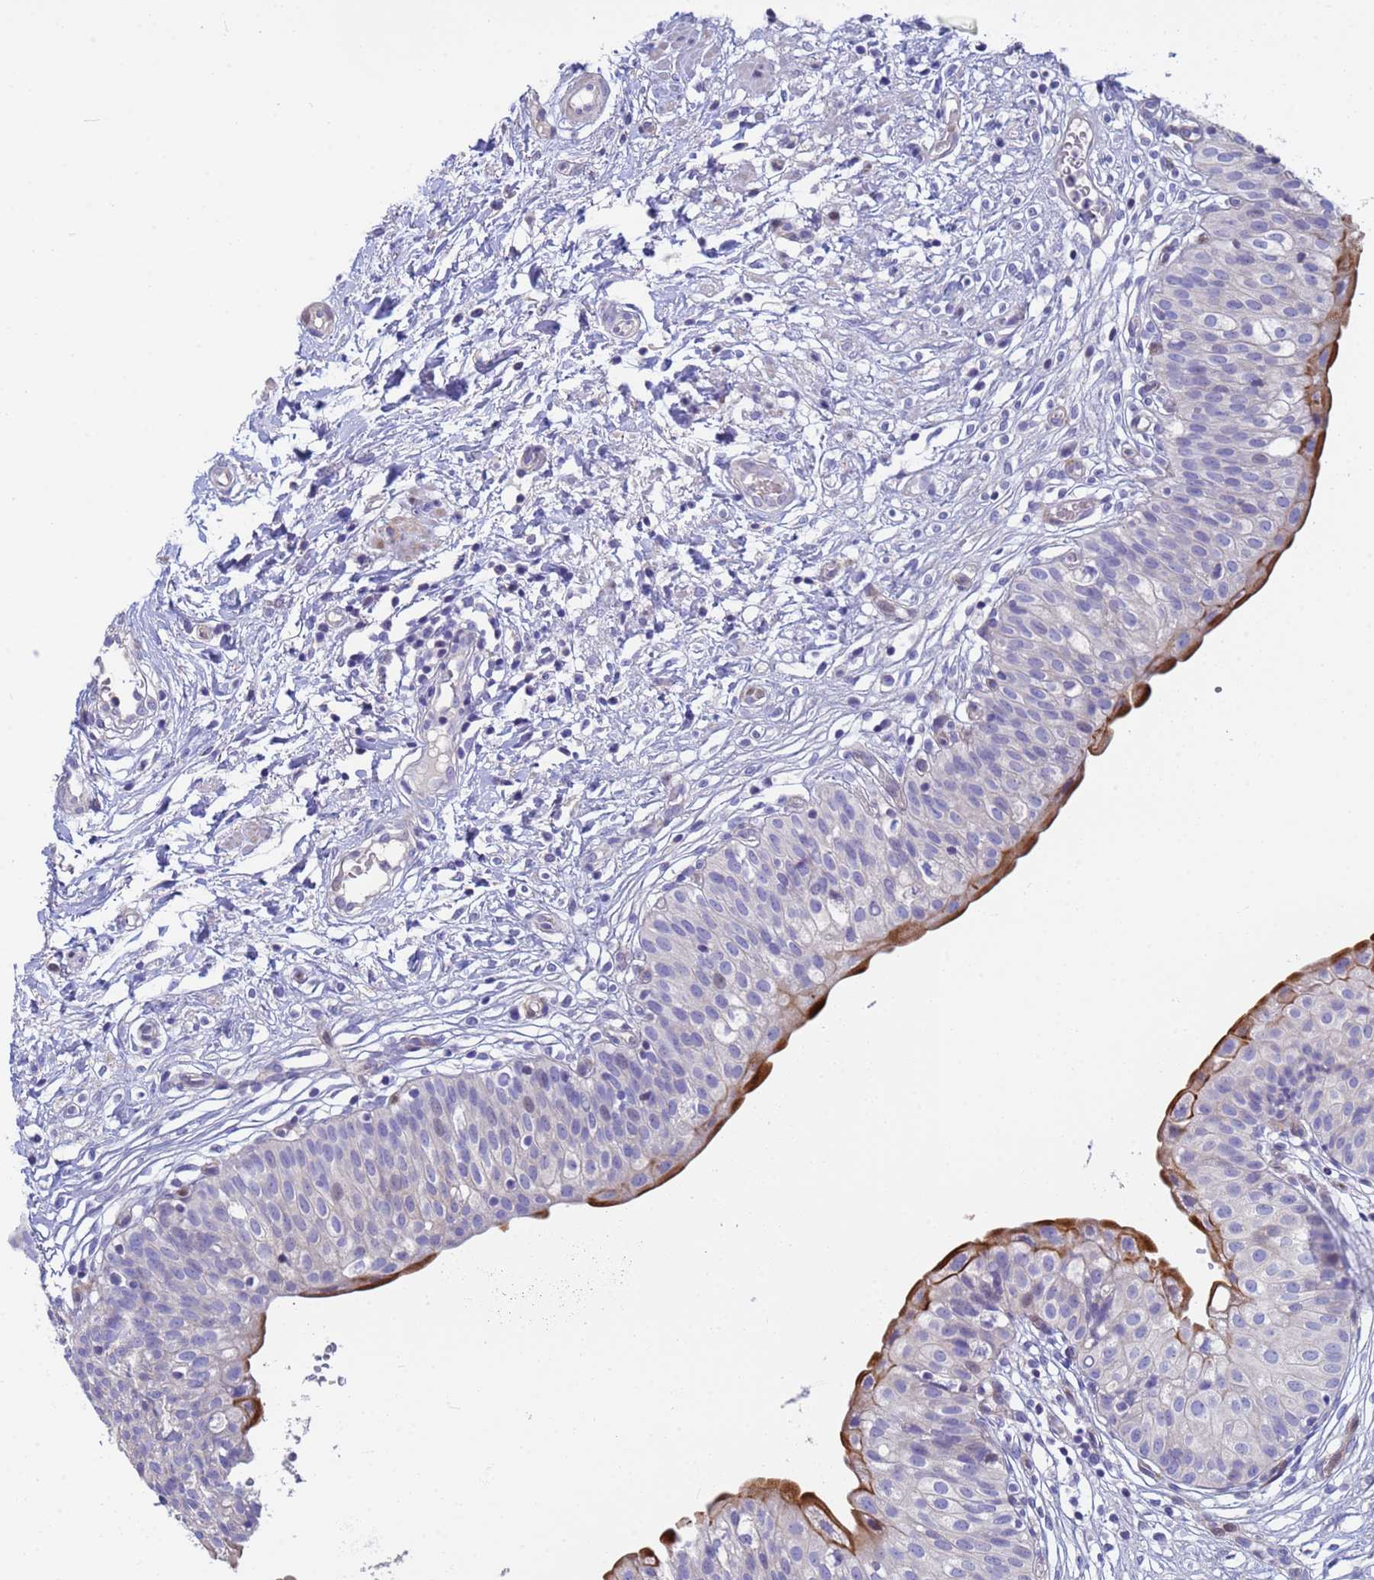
{"staining": {"intensity": "strong", "quantity": "<25%", "location": "cytoplasmic/membranous"}, "tissue": "urinary bladder", "cell_type": "Urothelial cells", "image_type": "normal", "snomed": [{"axis": "morphology", "description": "Normal tissue, NOS"}, {"axis": "topography", "description": "Urinary bladder"}], "caption": "Protein staining shows strong cytoplasmic/membranous staining in approximately <25% of urothelial cells in normal urinary bladder.", "gene": "PPP6R1", "patient": {"sex": "male", "age": 55}}